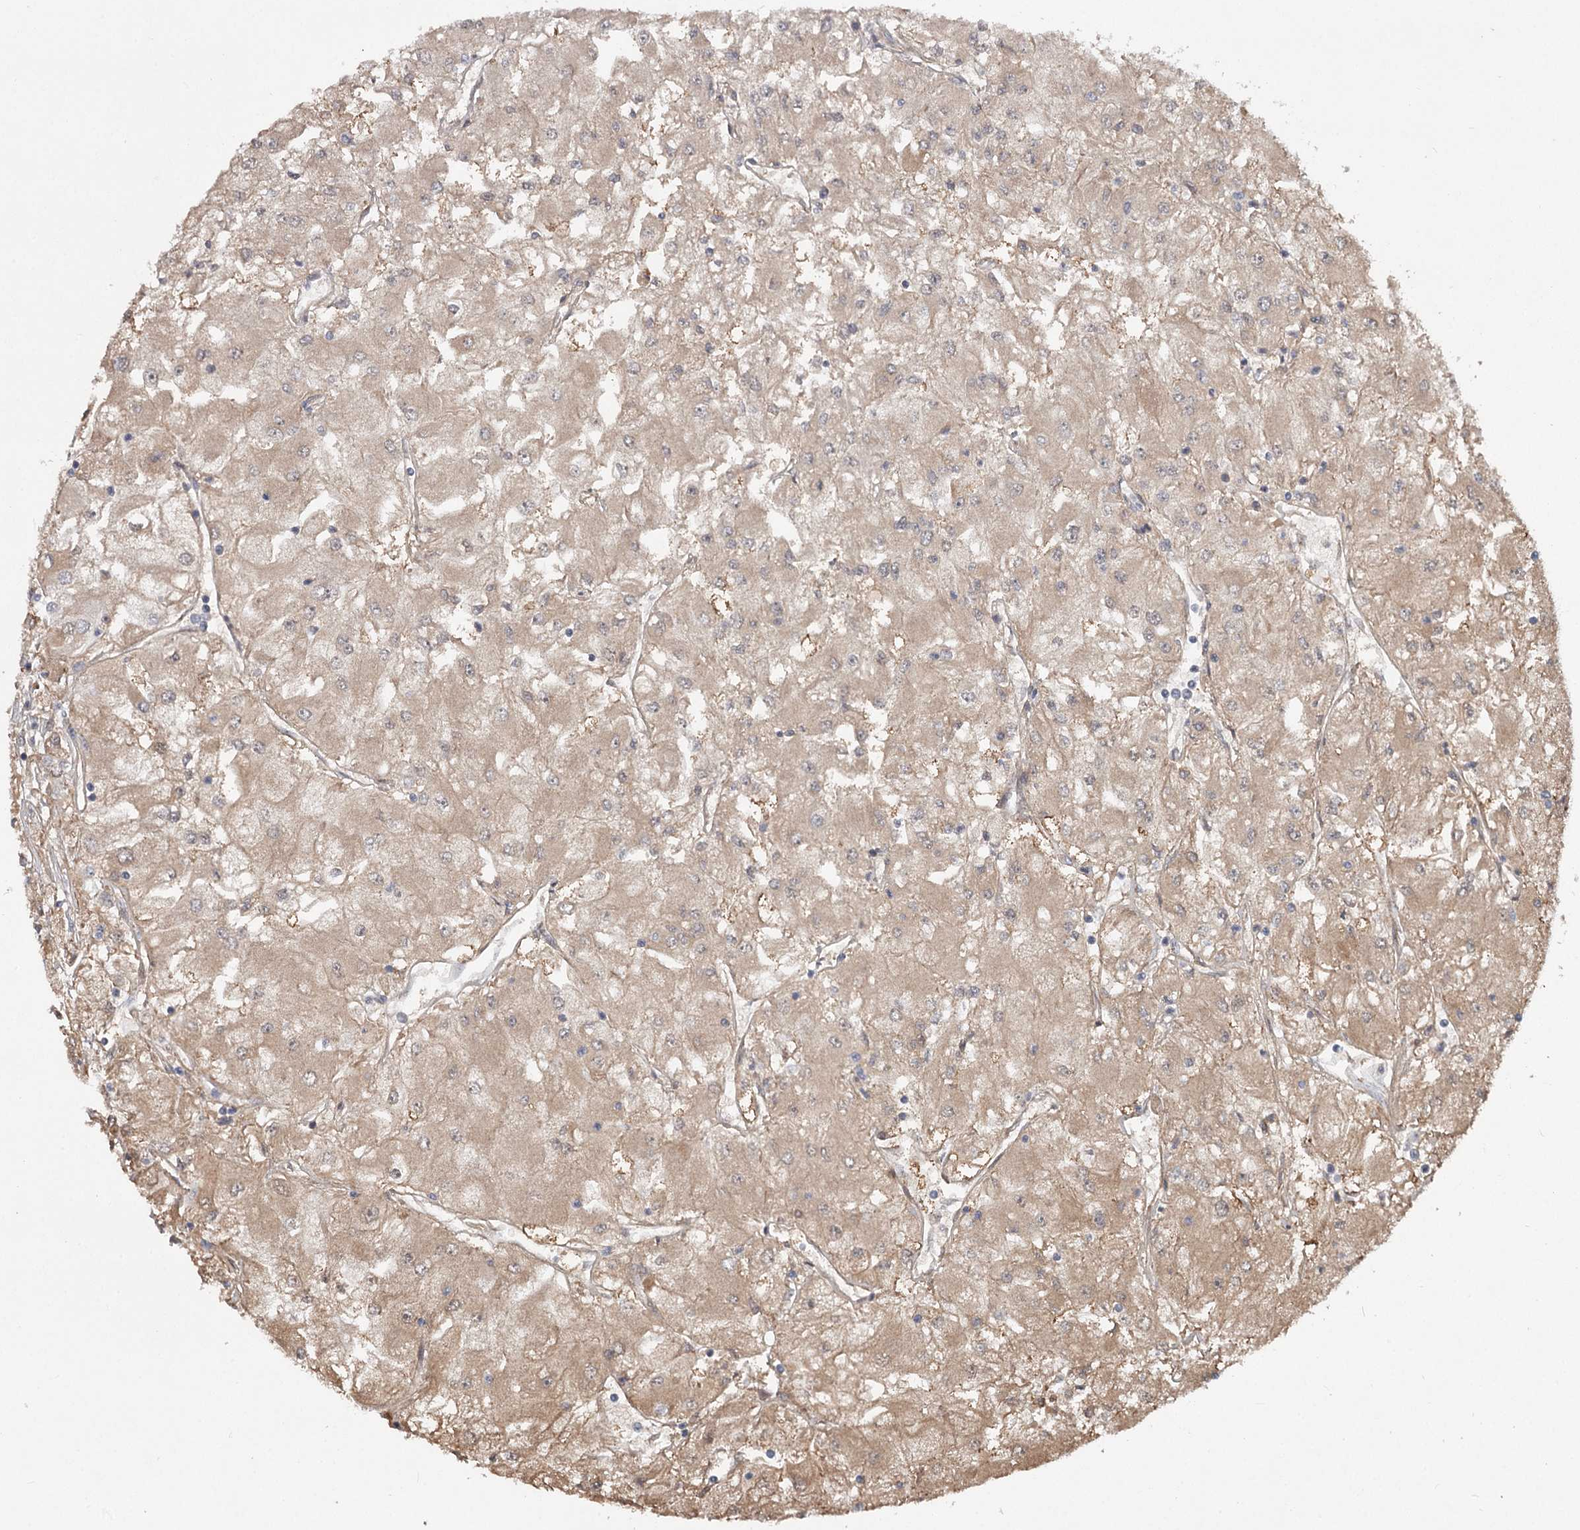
{"staining": {"intensity": "weak", "quantity": ">75%", "location": "cytoplasmic/membranous"}, "tissue": "renal cancer", "cell_type": "Tumor cells", "image_type": "cancer", "snomed": [{"axis": "morphology", "description": "Adenocarcinoma, NOS"}, {"axis": "topography", "description": "Kidney"}], "caption": "High-power microscopy captured an IHC image of renal cancer (adenocarcinoma), revealing weak cytoplasmic/membranous staining in approximately >75% of tumor cells.", "gene": "DHRS9", "patient": {"sex": "male", "age": 80}}